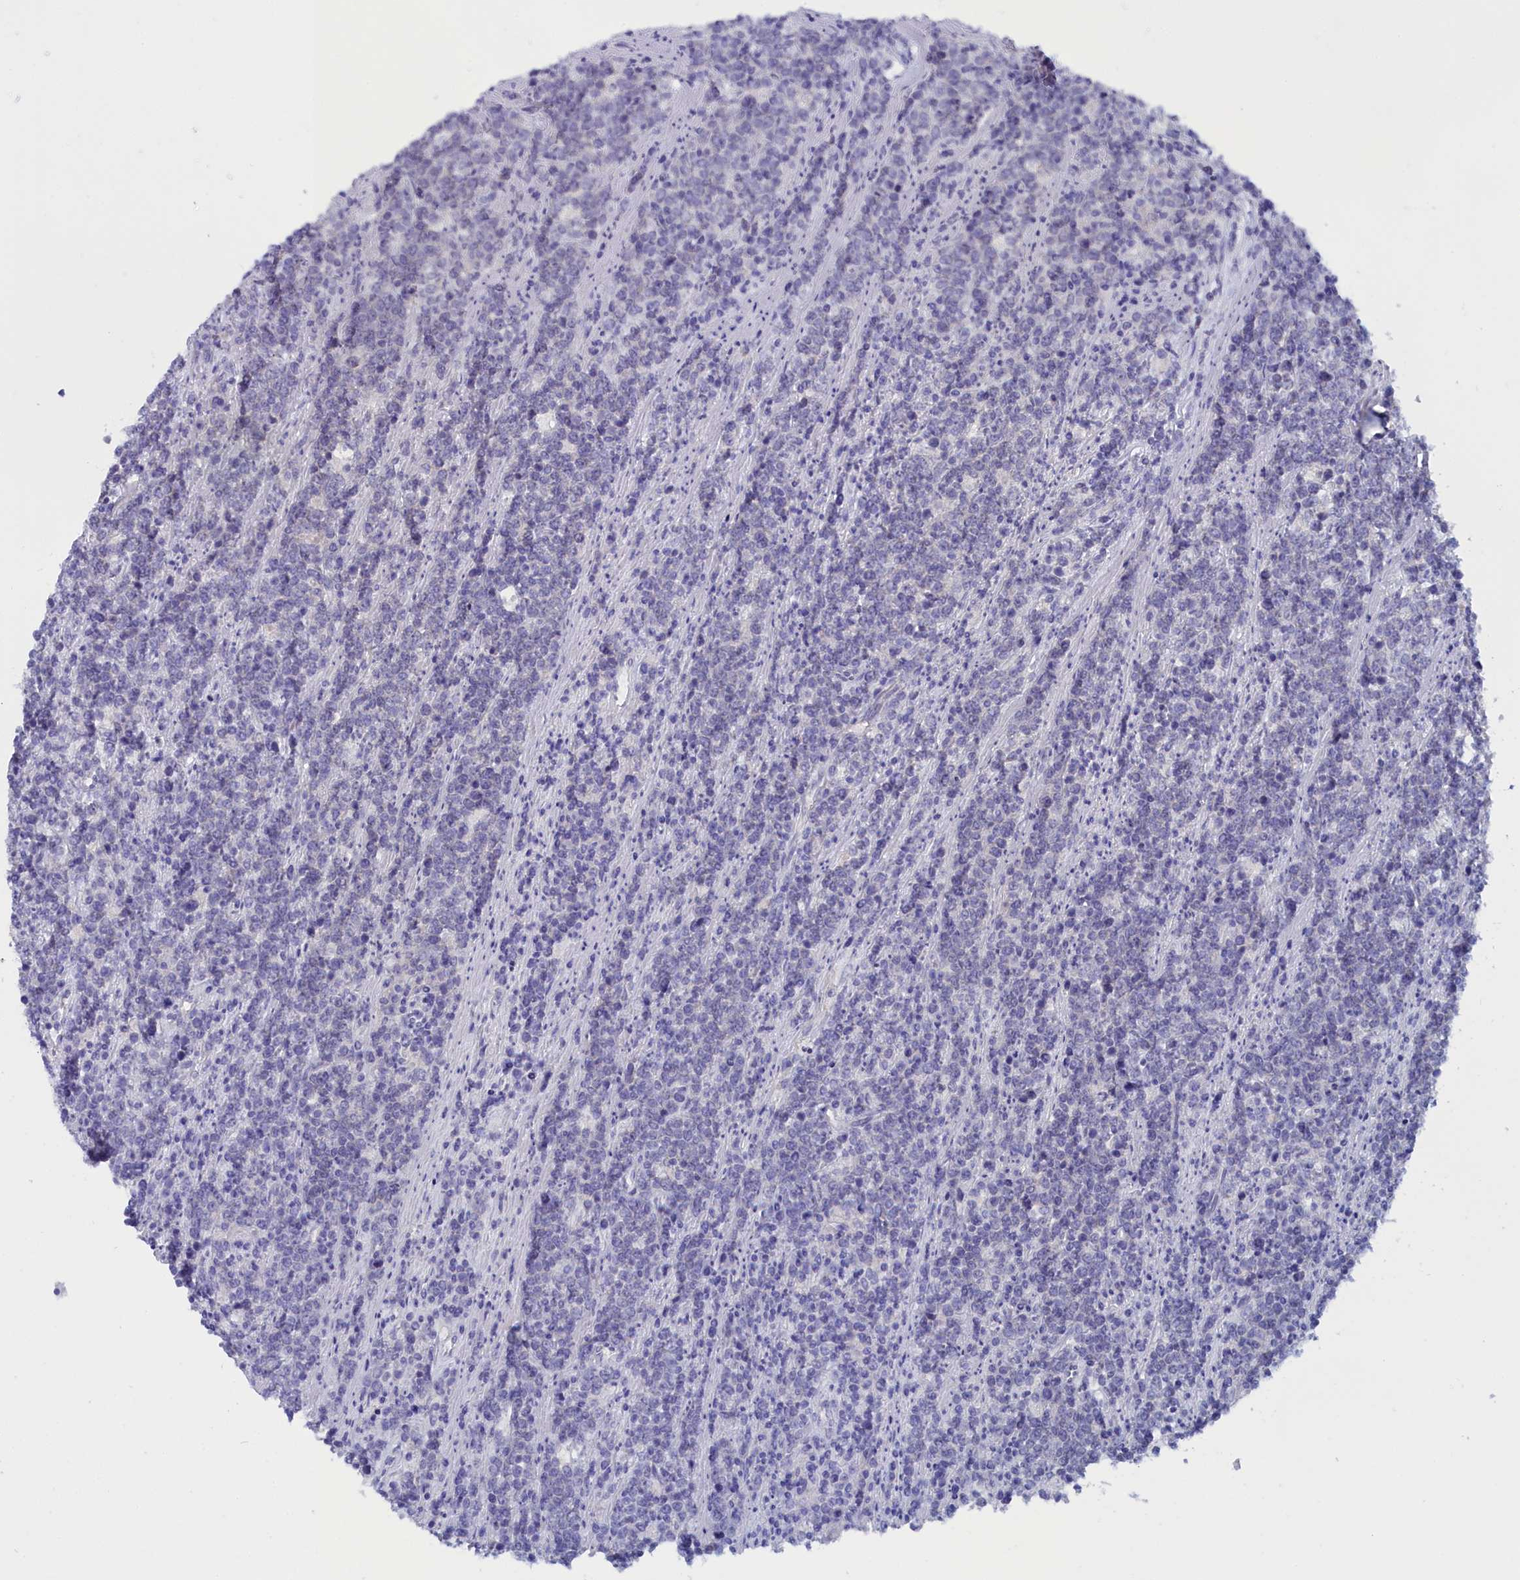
{"staining": {"intensity": "negative", "quantity": "none", "location": "none"}, "tissue": "lymphoma", "cell_type": "Tumor cells", "image_type": "cancer", "snomed": [{"axis": "morphology", "description": "Malignant lymphoma, non-Hodgkin's type, High grade"}, {"axis": "topography", "description": "Small intestine"}], "caption": "The image demonstrates no significant staining in tumor cells of lymphoma.", "gene": "ANKRD2", "patient": {"sex": "male", "age": 8}}